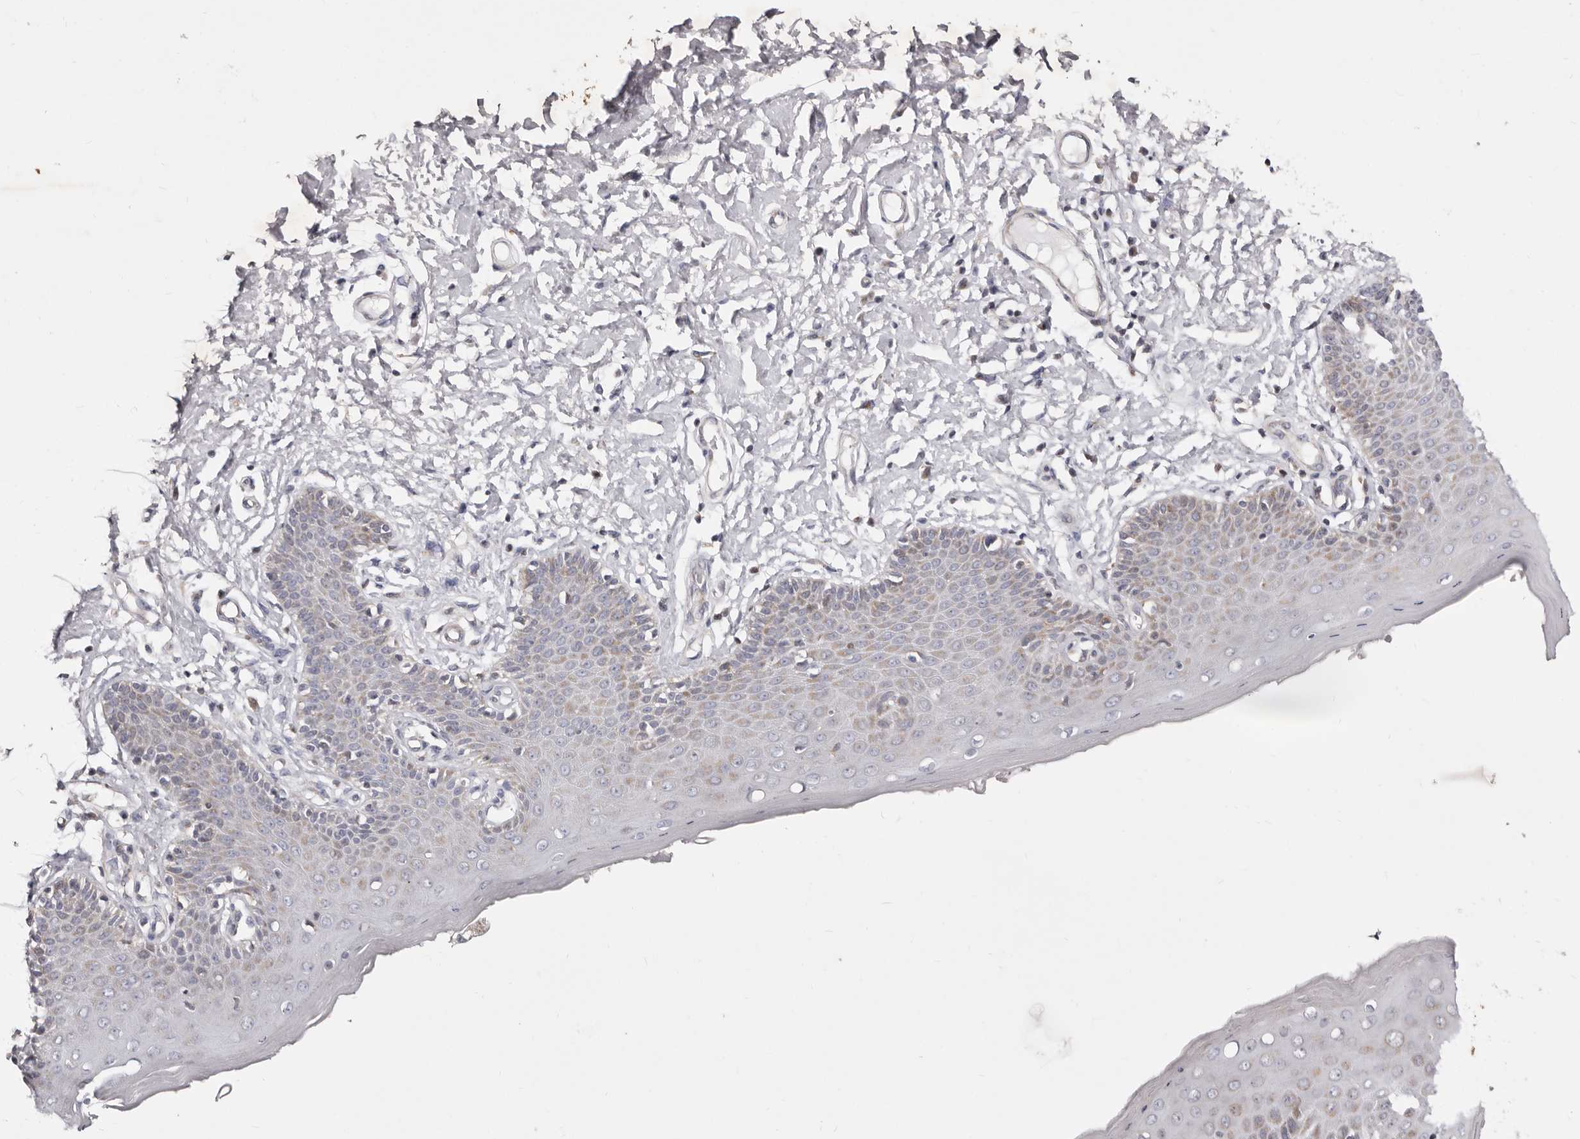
{"staining": {"intensity": "moderate", "quantity": "25%-75%", "location": "cytoplasmic/membranous"}, "tissue": "skin", "cell_type": "Epidermal cells", "image_type": "normal", "snomed": [{"axis": "morphology", "description": "Normal tissue, NOS"}, {"axis": "topography", "description": "Vulva"}], "caption": "Approximately 25%-75% of epidermal cells in benign human skin show moderate cytoplasmic/membranous protein positivity as visualized by brown immunohistochemical staining.", "gene": "TIMM17B", "patient": {"sex": "female", "age": 66}}